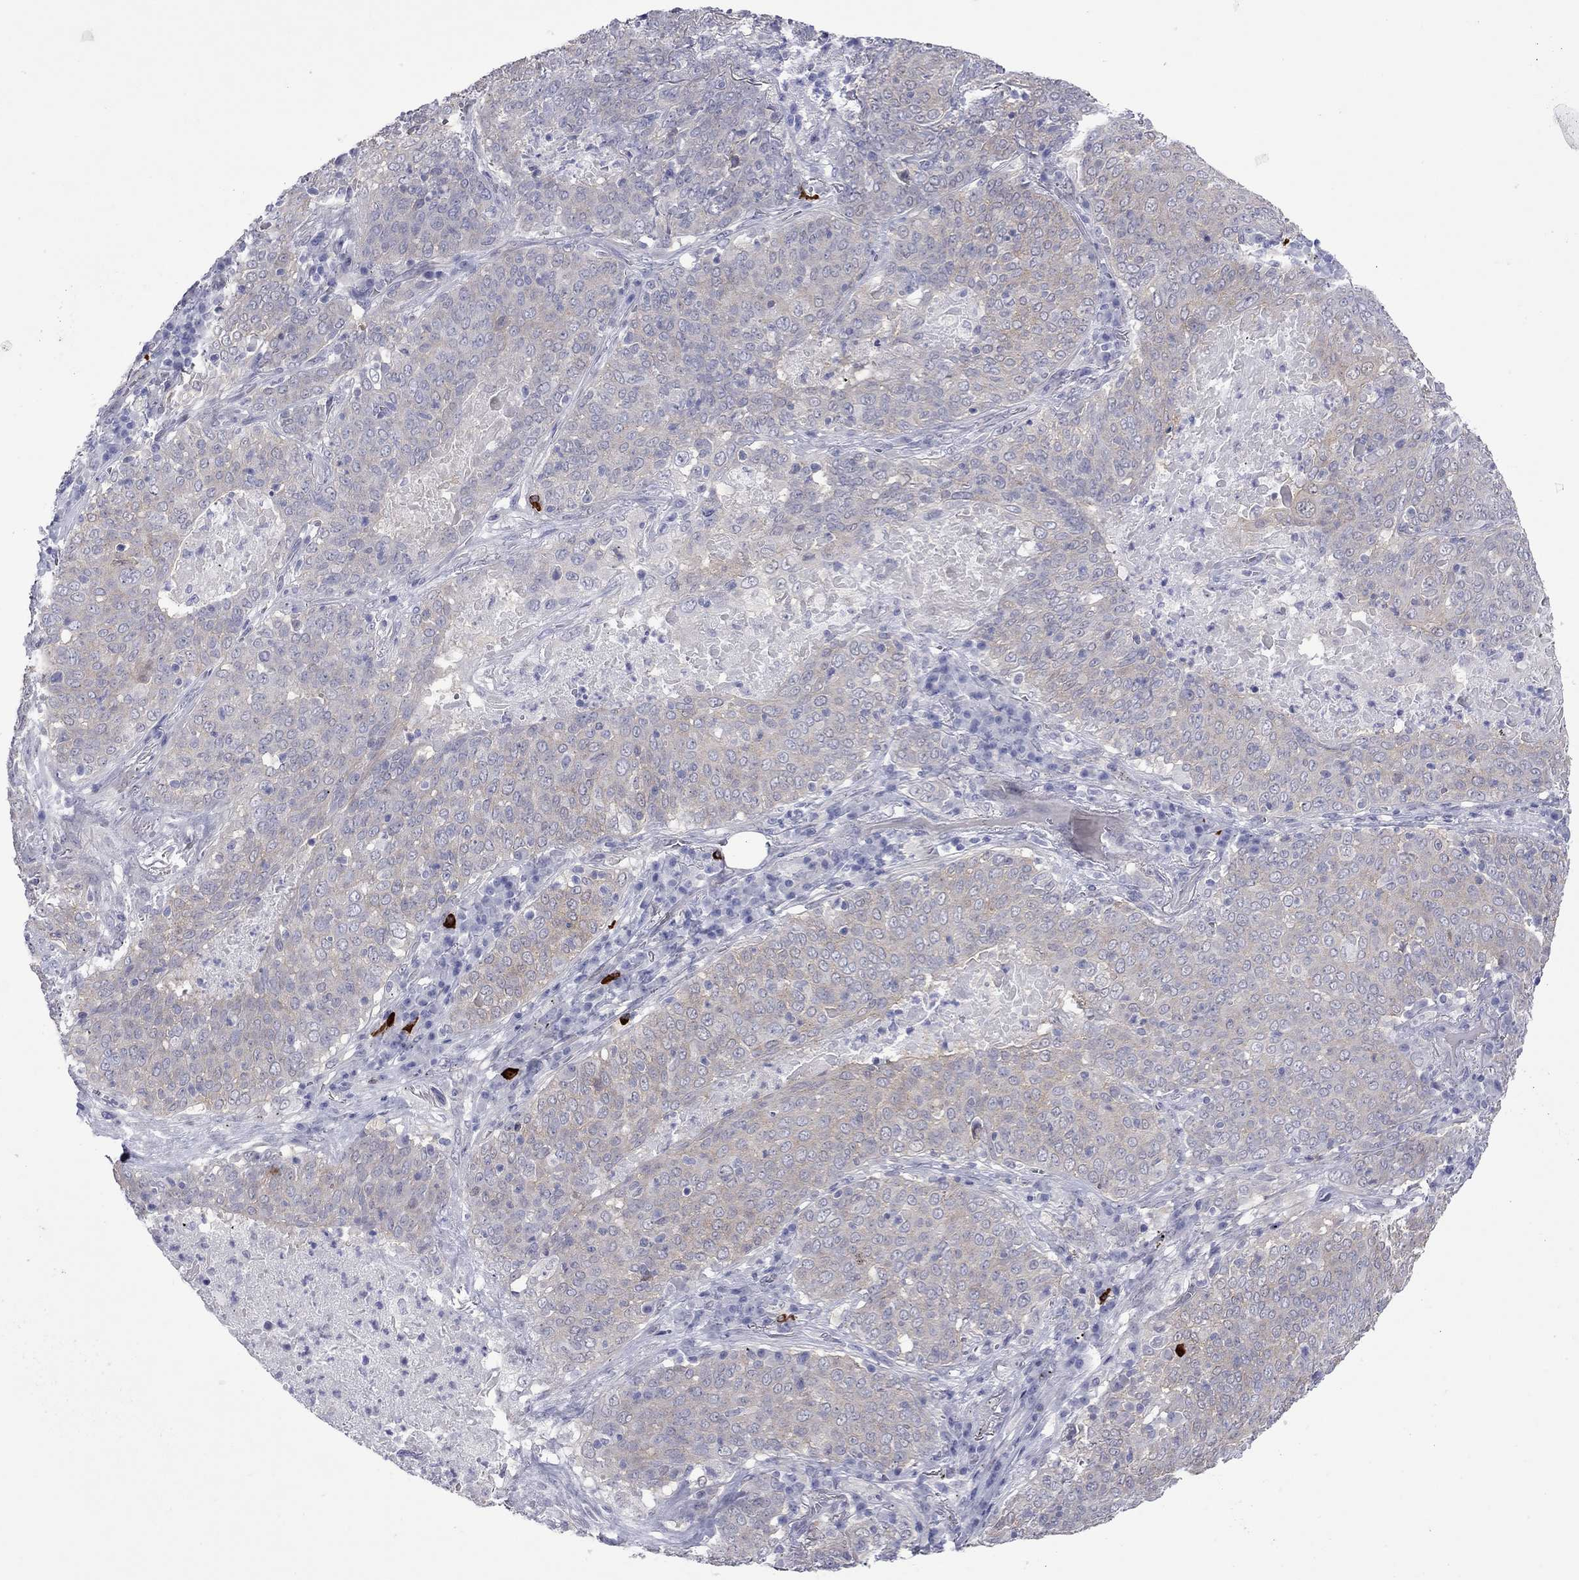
{"staining": {"intensity": "weak", "quantity": ">75%", "location": "cytoplasmic/membranous"}, "tissue": "lung cancer", "cell_type": "Tumor cells", "image_type": "cancer", "snomed": [{"axis": "morphology", "description": "Squamous cell carcinoma, NOS"}, {"axis": "topography", "description": "Lung"}], "caption": "IHC photomicrograph of lung squamous cell carcinoma stained for a protein (brown), which exhibits low levels of weak cytoplasmic/membranous positivity in approximately >75% of tumor cells.", "gene": "CTNNBIP1", "patient": {"sex": "male", "age": 82}}